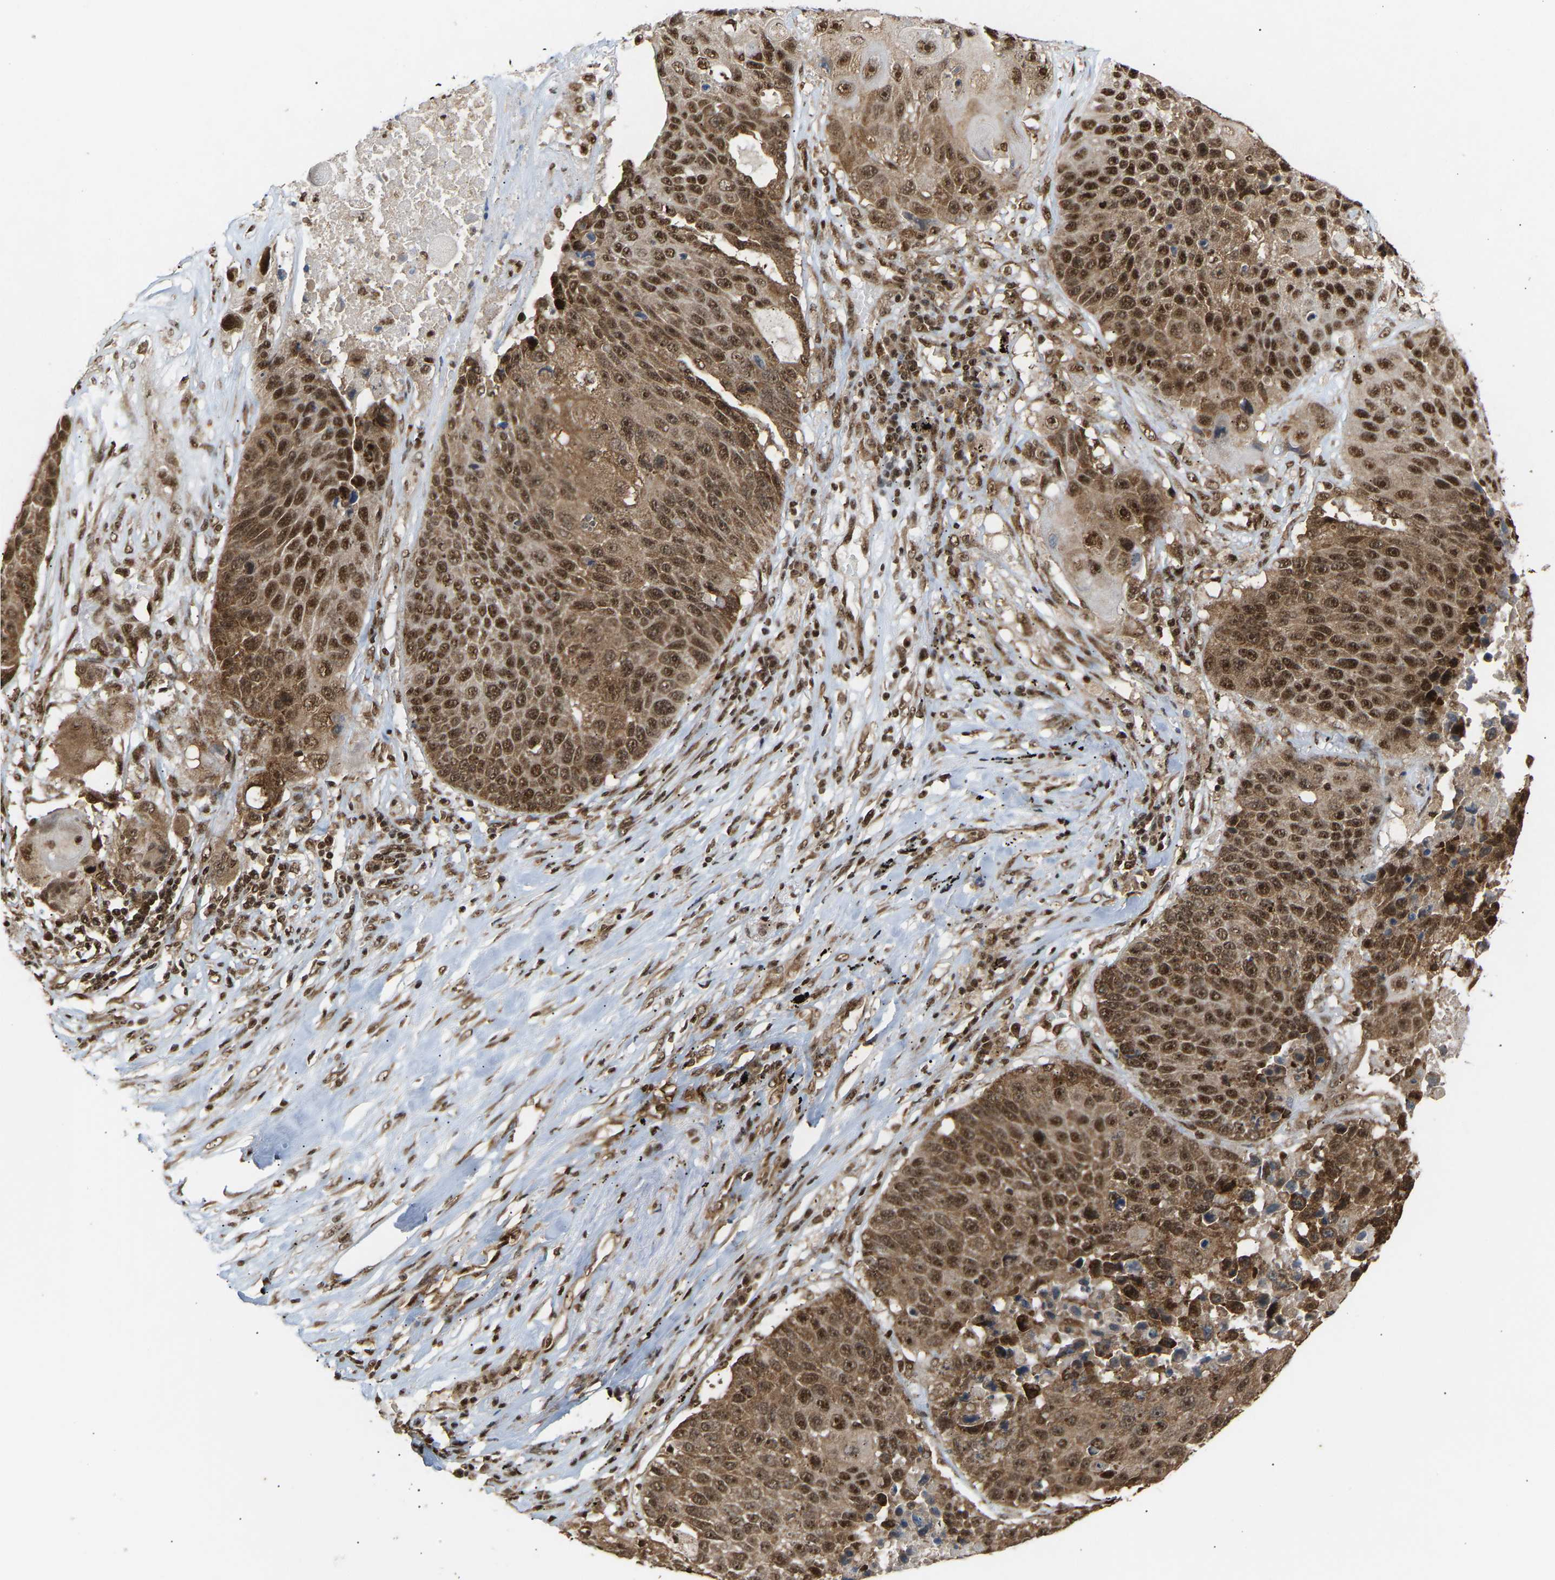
{"staining": {"intensity": "strong", "quantity": ">75%", "location": "cytoplasmic/membranous,nuclear"}, "tissue": "lung cancer", "cell_type": "Tumor cells", "image_type": "cancer", "snomed": [{"axis": "morphology", "description": "Squamous cell carcinoma, NOS"}, {"axis": "topography", "description": "Lung"}], "caption": "Squamous cell carcinoma (lung) stained with a brown dye reveals strong cytoplasmic/membranous and nuclear positive expression in approximately >75% of tumor cells.", "gene": "ALYREF", "patient": {"sex": "male", "age": 61}}